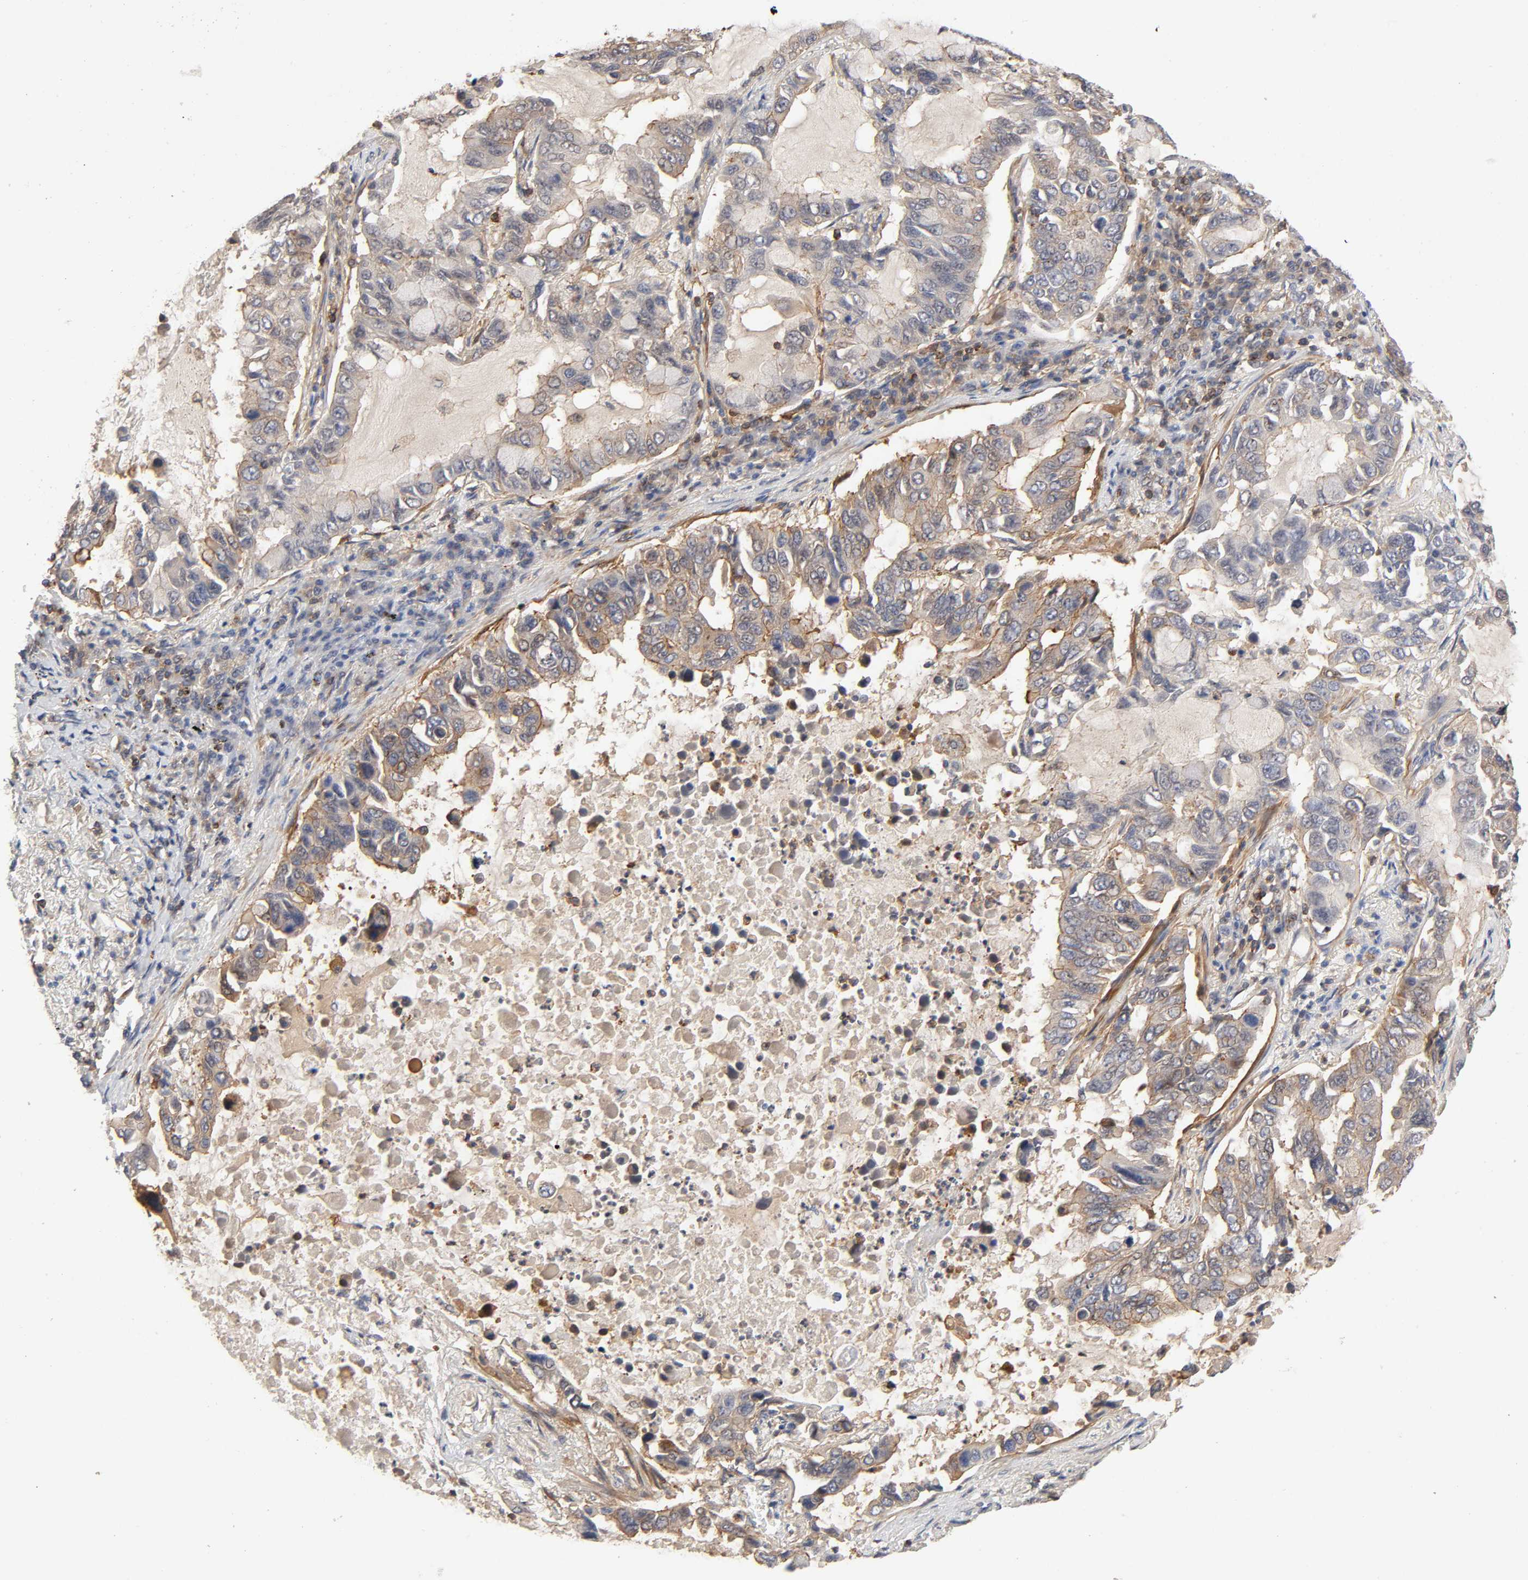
{"staining": {"intensity": "weak", "quantity": ">75%", "location": "cytoplasmic/membranous"}, "tissue": "lung cancer", "cell_type": "Tumor cells", "image_type": "cancer", "snomed": [{"axis": "morphology", "description": "Adenocarcinoma, NOS"}, {"axis": "topography", "description": "Lung"}], "caption": "Human lung cancer (adenocarcinoma) stained for a protein (brown) shows weak cytoplasmic/membranous positive staining in about >75% of tumor cells.", "gene": "LAMTOR2", "patient": {"sex": "male", "age": 64}}